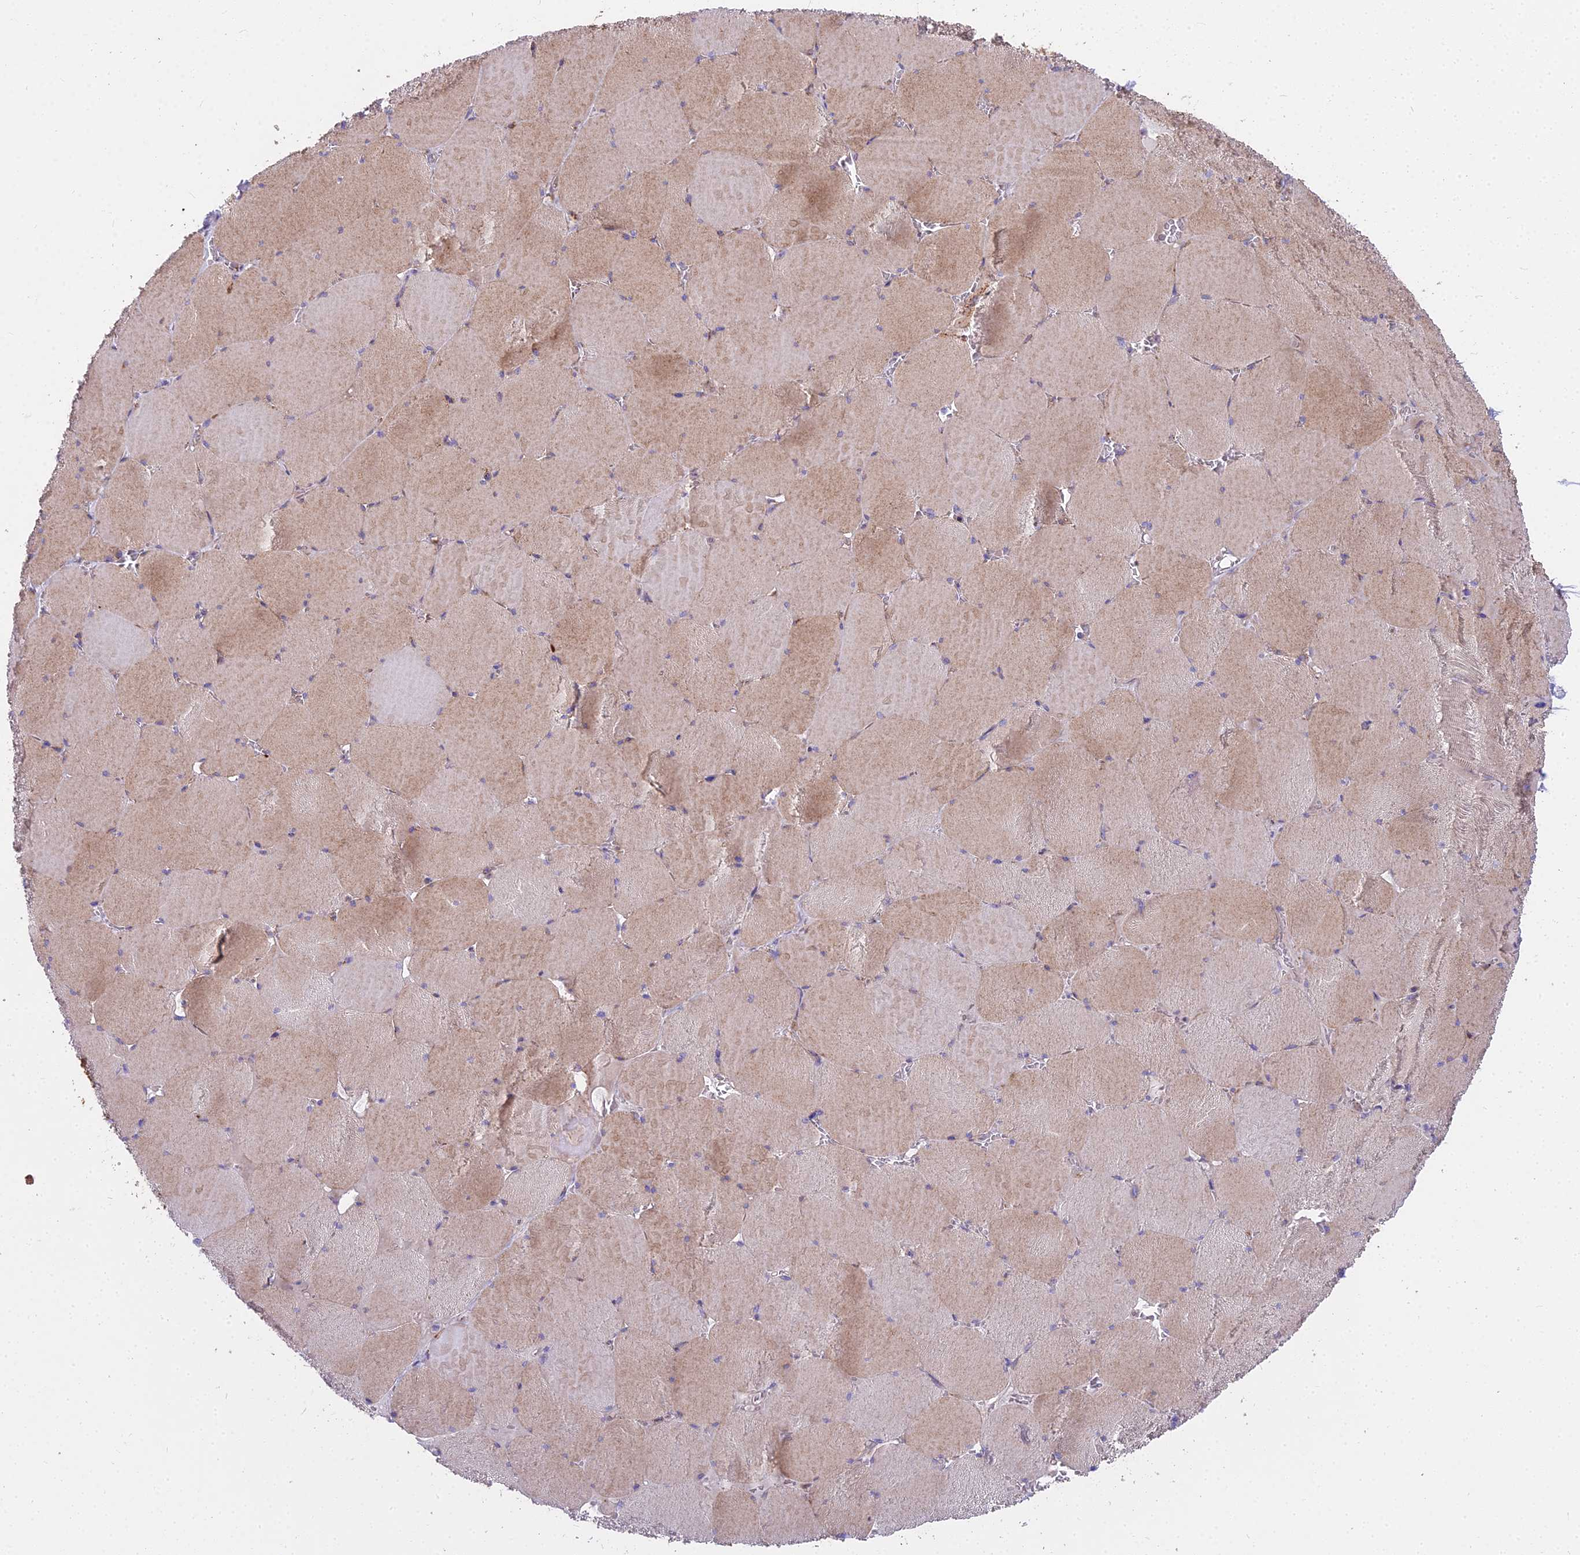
{"staining": {"intensity": "moderate", "quantity": ">75%", "location": "cytoplasmic/membranous"}, "tissue": "skeletal muscle", "cell_type": "Myocytes", "image_type": "normal", "snomed": [{"axis": "morphology", "description": "Normal tissue, NOS"}, {"axis": "topography", "description": "Skeletal muscle"}, {"axis": "topography", "description": "Head-Neck"}], "caption": "Brown immunohistochemical staining in benign skeletal muscle shows moderate cytoplasmic/membranous expression in approximately >75% of myocytes.", "gene": "FRMPD1", "patient": {"sex": "male", "age": 66}}